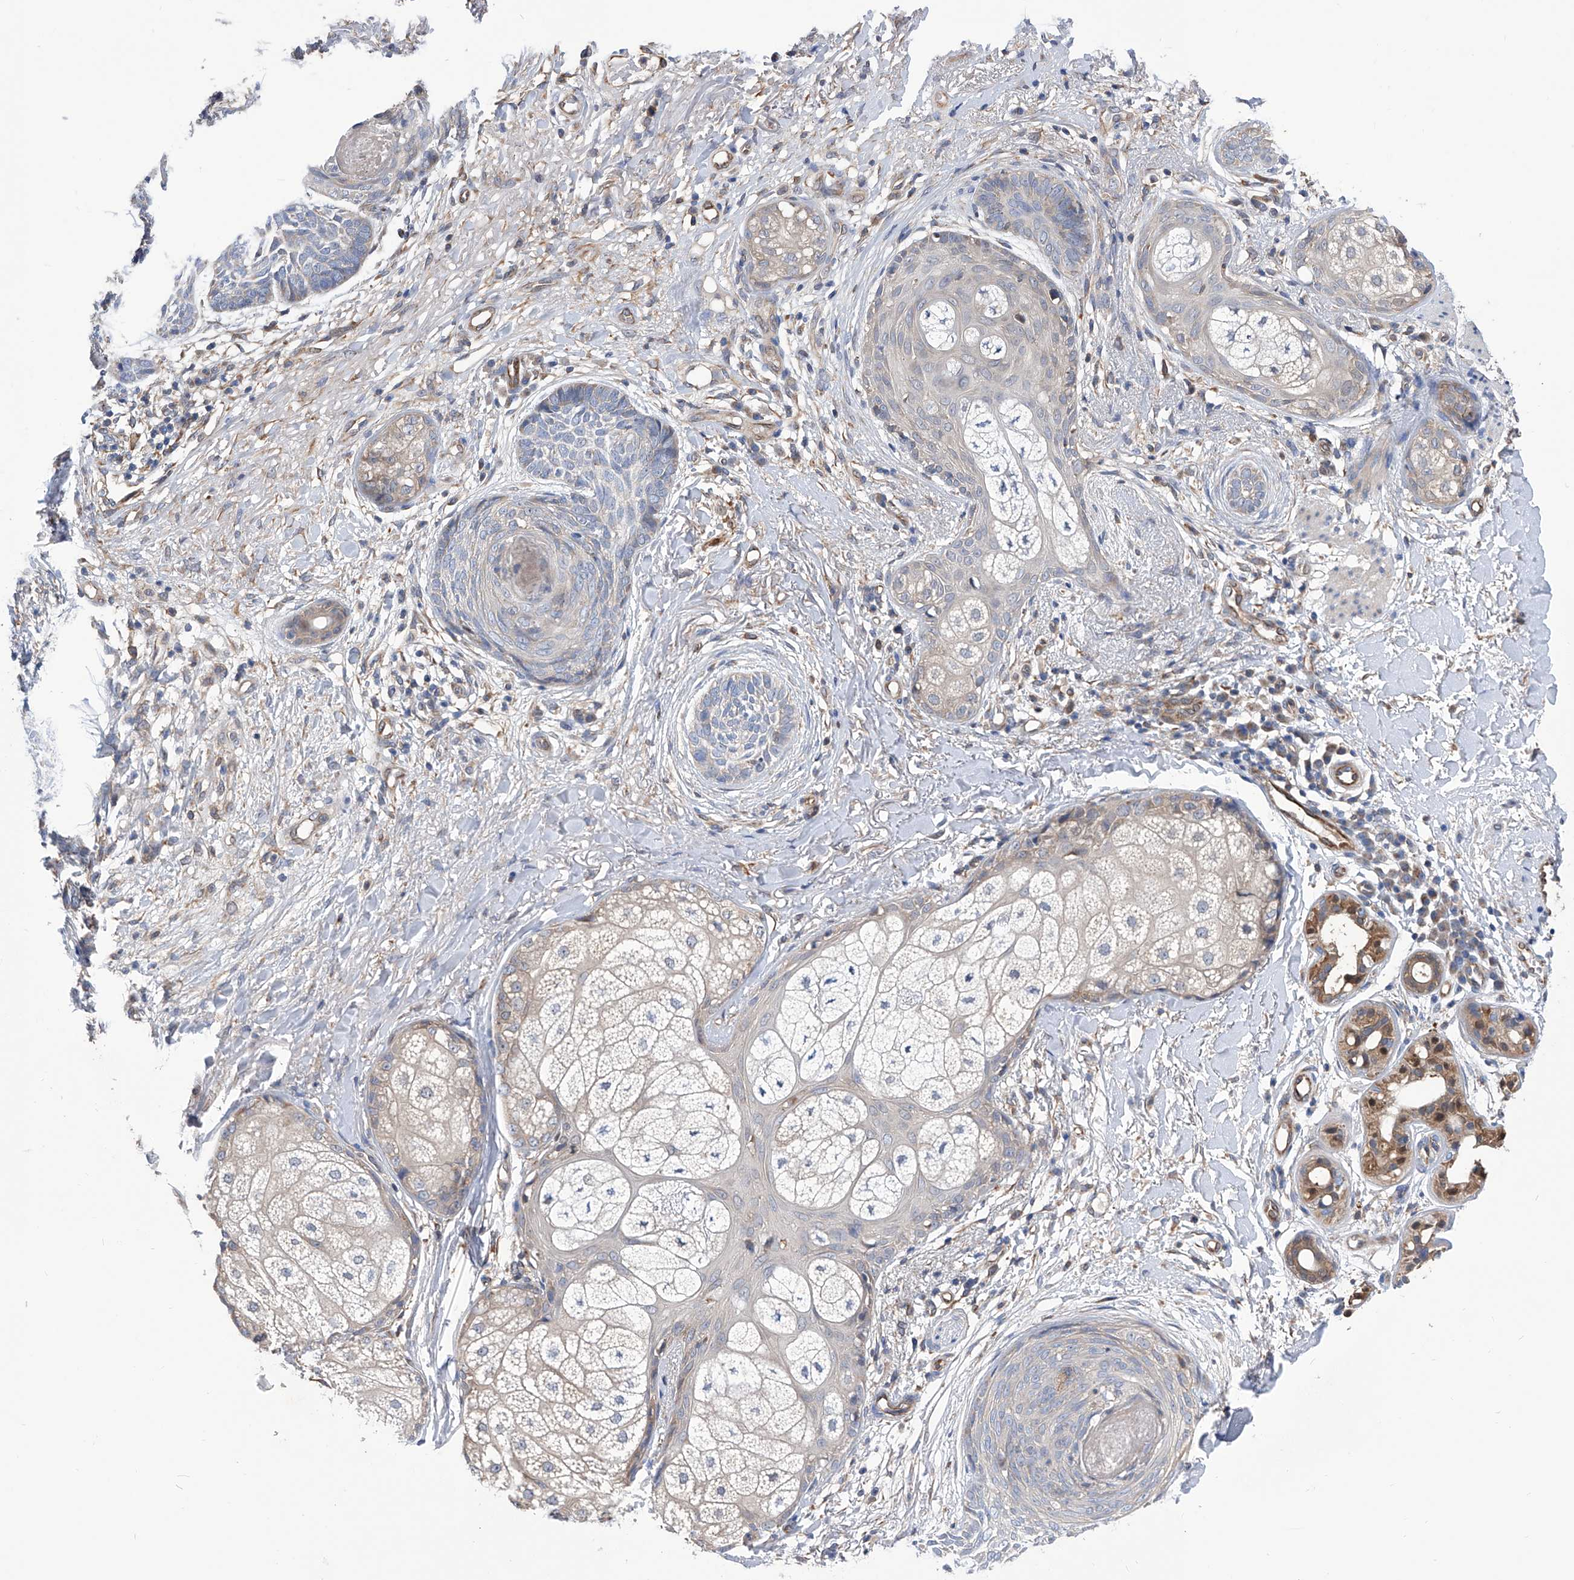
{"staining": {"intensity": "negative", "quantity": "none", "location": "none"}, "tissue": "skin cancer", "cell_type": "Tumor cells", "image_type": "cancer", "snomed": [{"axis": "morphology", "description": "Basal cell carcinoma"}, {"axis": "topography", "description": "Skin"}], "caption": "IHC histopathology image of human skin basal cell carcinoma stained for a protein (brown), which exhibits no staining in tumor cells.", "gene": "SPATA20", "patient": {"sex": "male", "age": 85}}